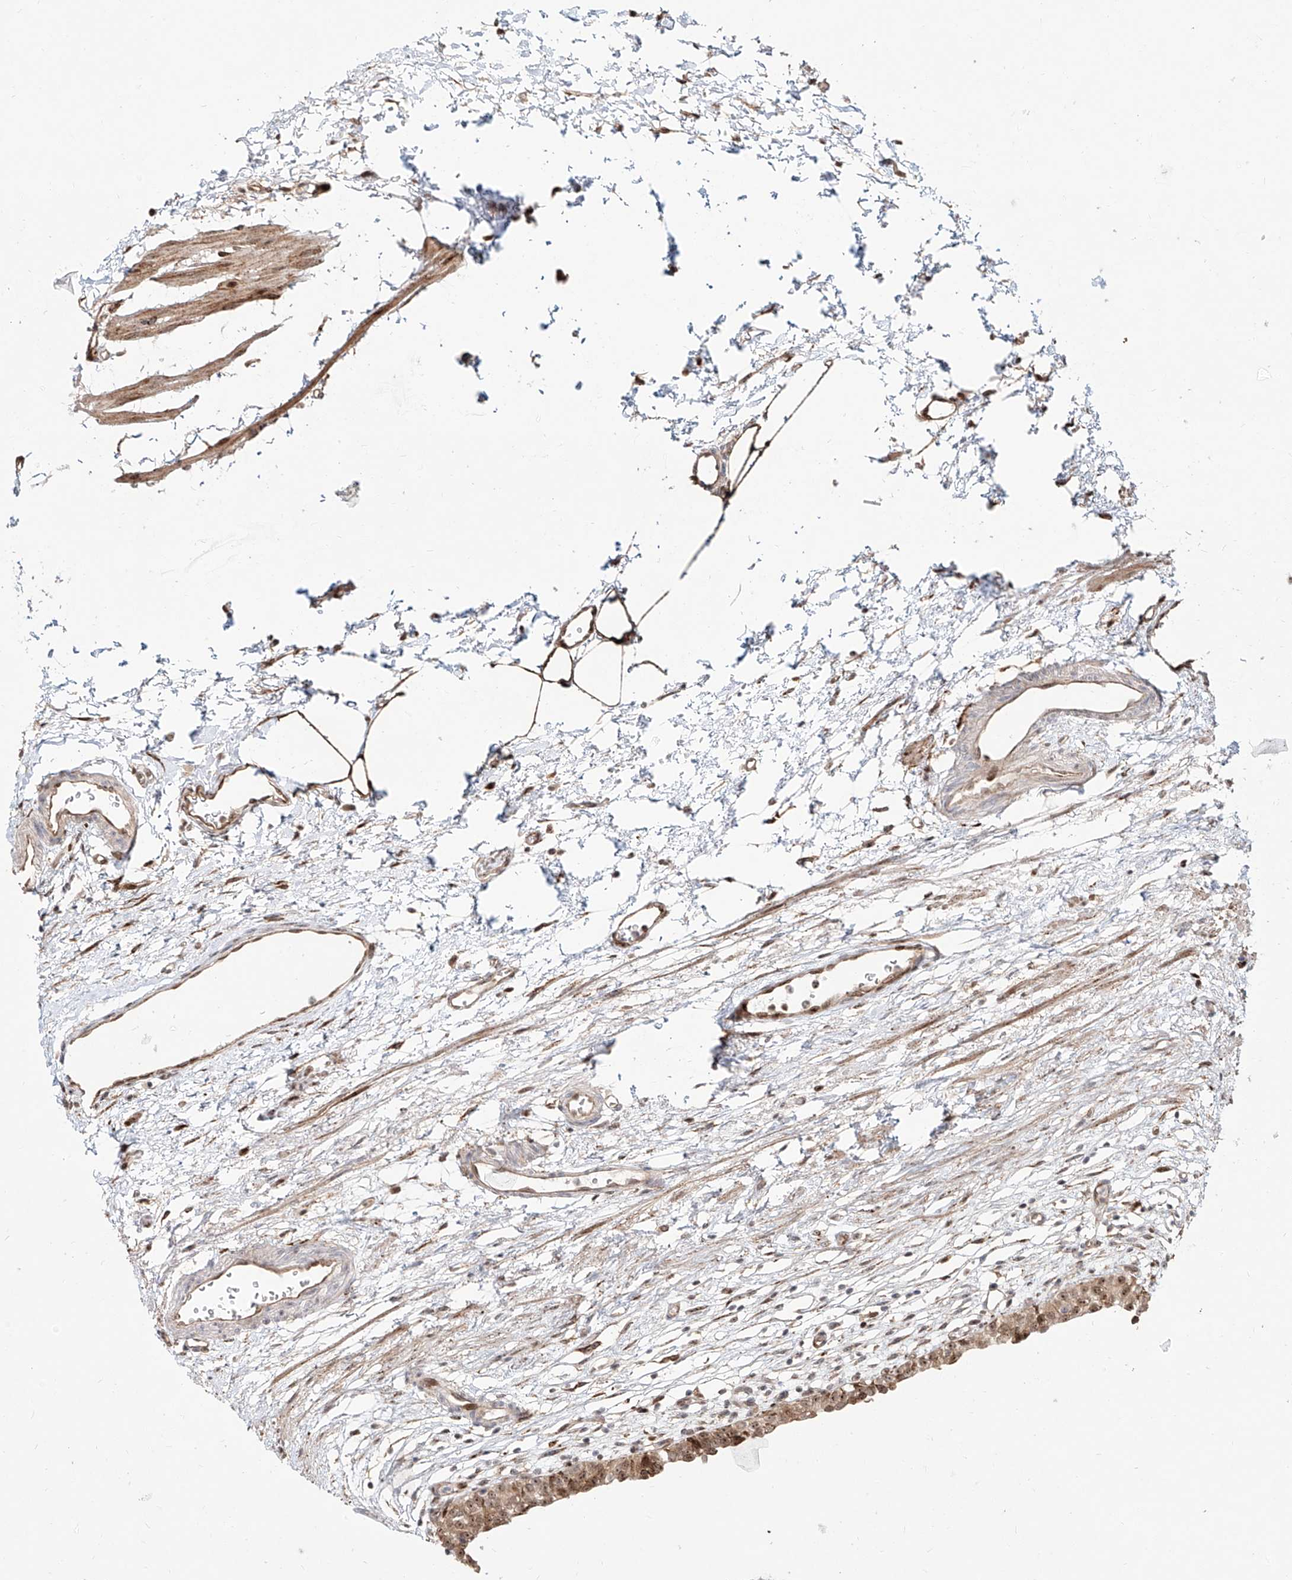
{"staining": {"intensity": "moderate", "quantity": ">75%", "location": "cytoplasmic/membranous,nuclear"}, "tissue": "urinary bladder", "cell_type": "Urothelial cells", "image_type": "normal", "snomed": [{"axis": "morphology", "description": "Normal tissue, NOS"}, {"axis": "morphology", "description": "Urothelial carcinoma, High grade"}, {"axis": "topography", "description": "Urinary bladder"}], "caption": "Immunohistochemistry (DAB (3,3'-diaminobenzidine)) staining of benign human urinary bladder exhibits moderate cytoplasmic/membranous,nuclear protein staining in approximately >75% of urothelial cells. The staining is performed using DAB brown chromogen to label protein expression. The nuclei are counter-stained blue using hematoxylin.", "gene": "ZNF710", "patient": {"sex": "female", "age": 60}}